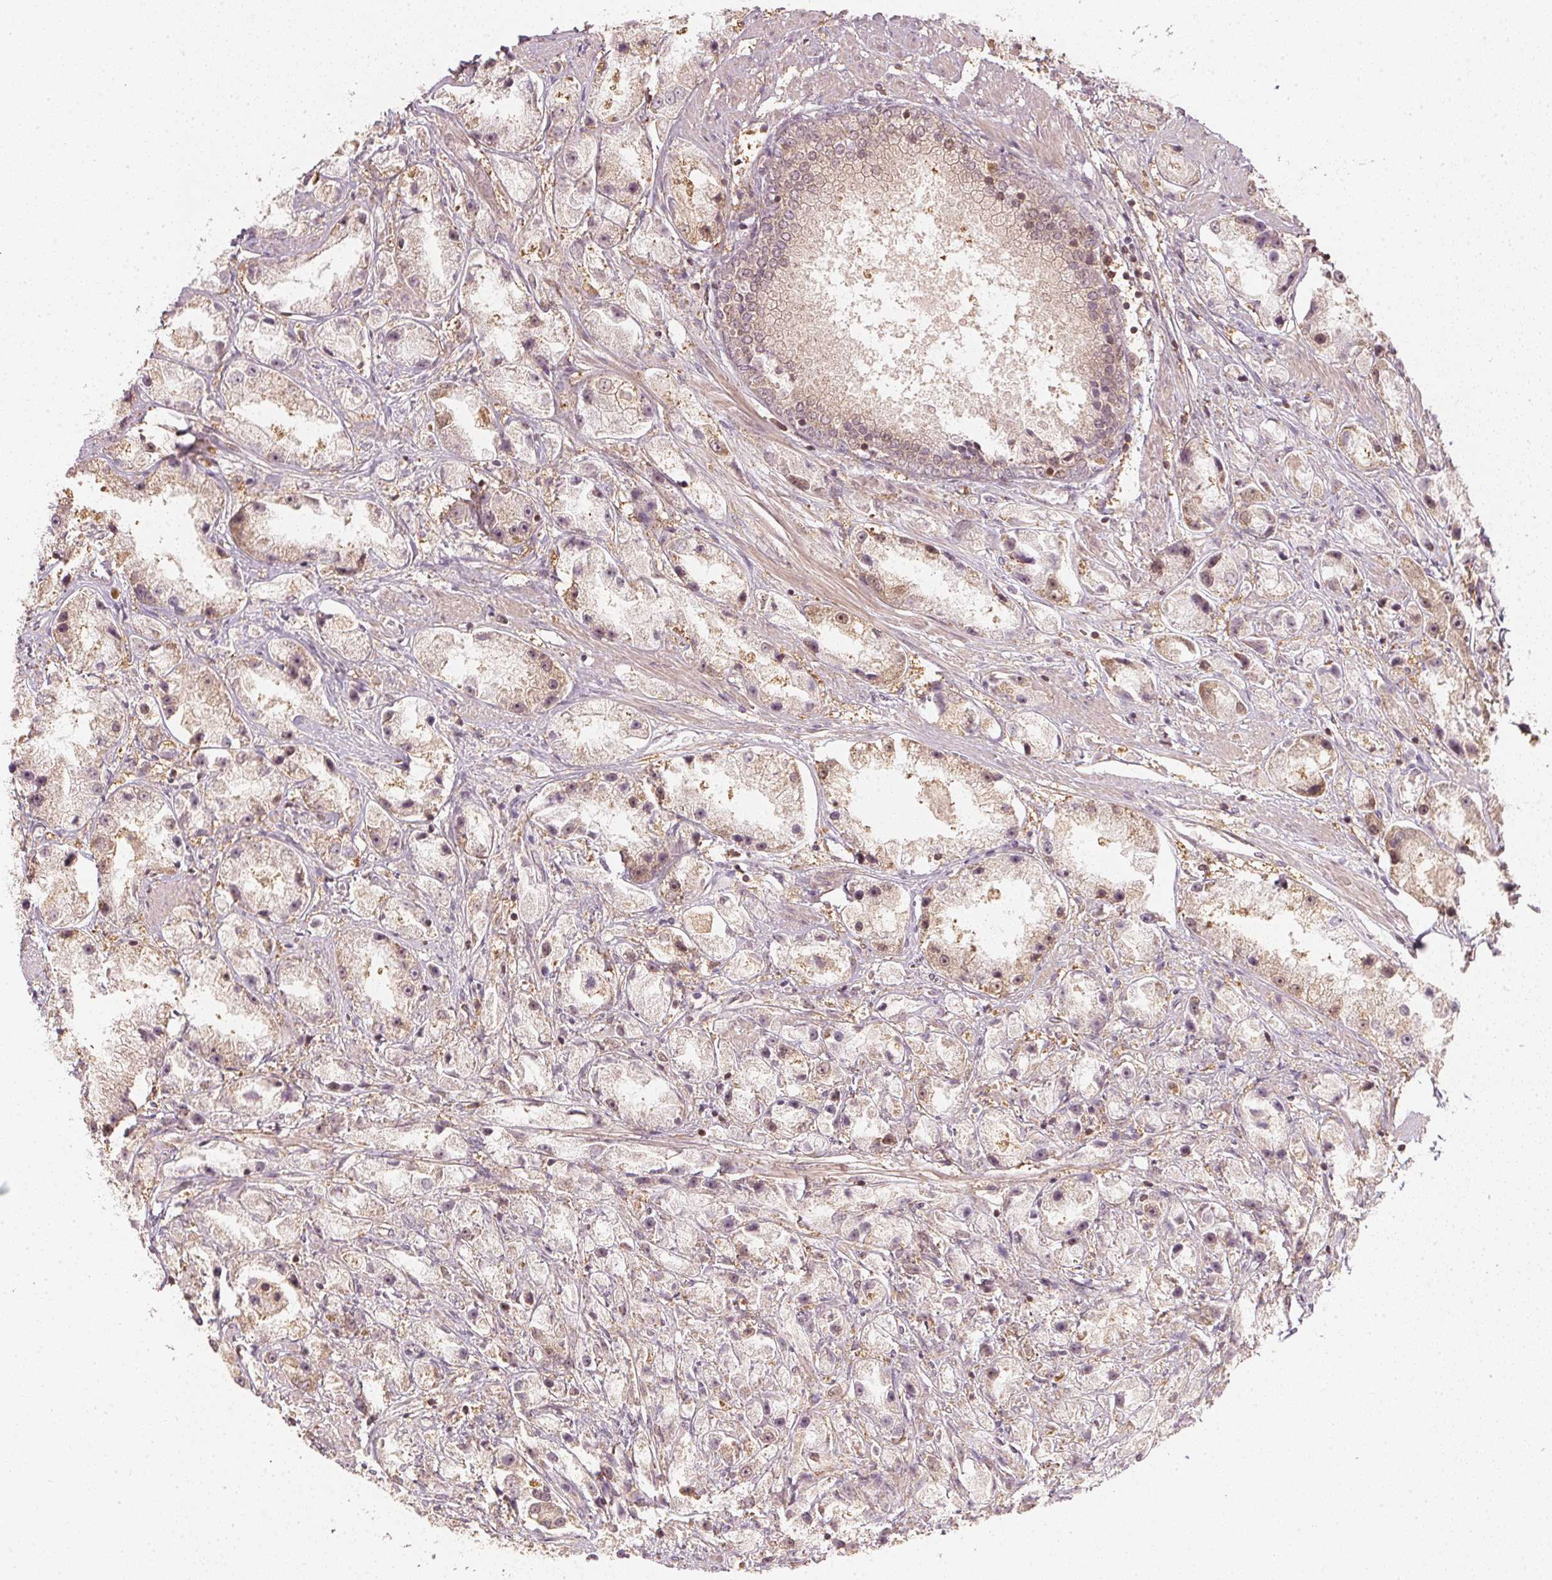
{"staining": {"intensity": "weak", "quantity": "25%-75%", "location": "cytoplasmic/membranous,nuclear"}, "tissue": "prostate cancer", "cell_type": "Tumor cells", "image_type": "cancer", "snomed": [{"axis": "morphology", "description": "Adenocarcinoma, High grade"}, {"axis": "topography", "description": "Prostate"}], "caption": "Tumor cells show low levels of weak cytoplasmic/membranous and nuclear staining in approximately 25%-75% of cells in human prostate cancer (high-grade adenocarcinoma). (DAB IHC with brightfield microscopy, high magnification).", "gene": "UBE2L3", "patient": {"sex": "male", "age": 67}}